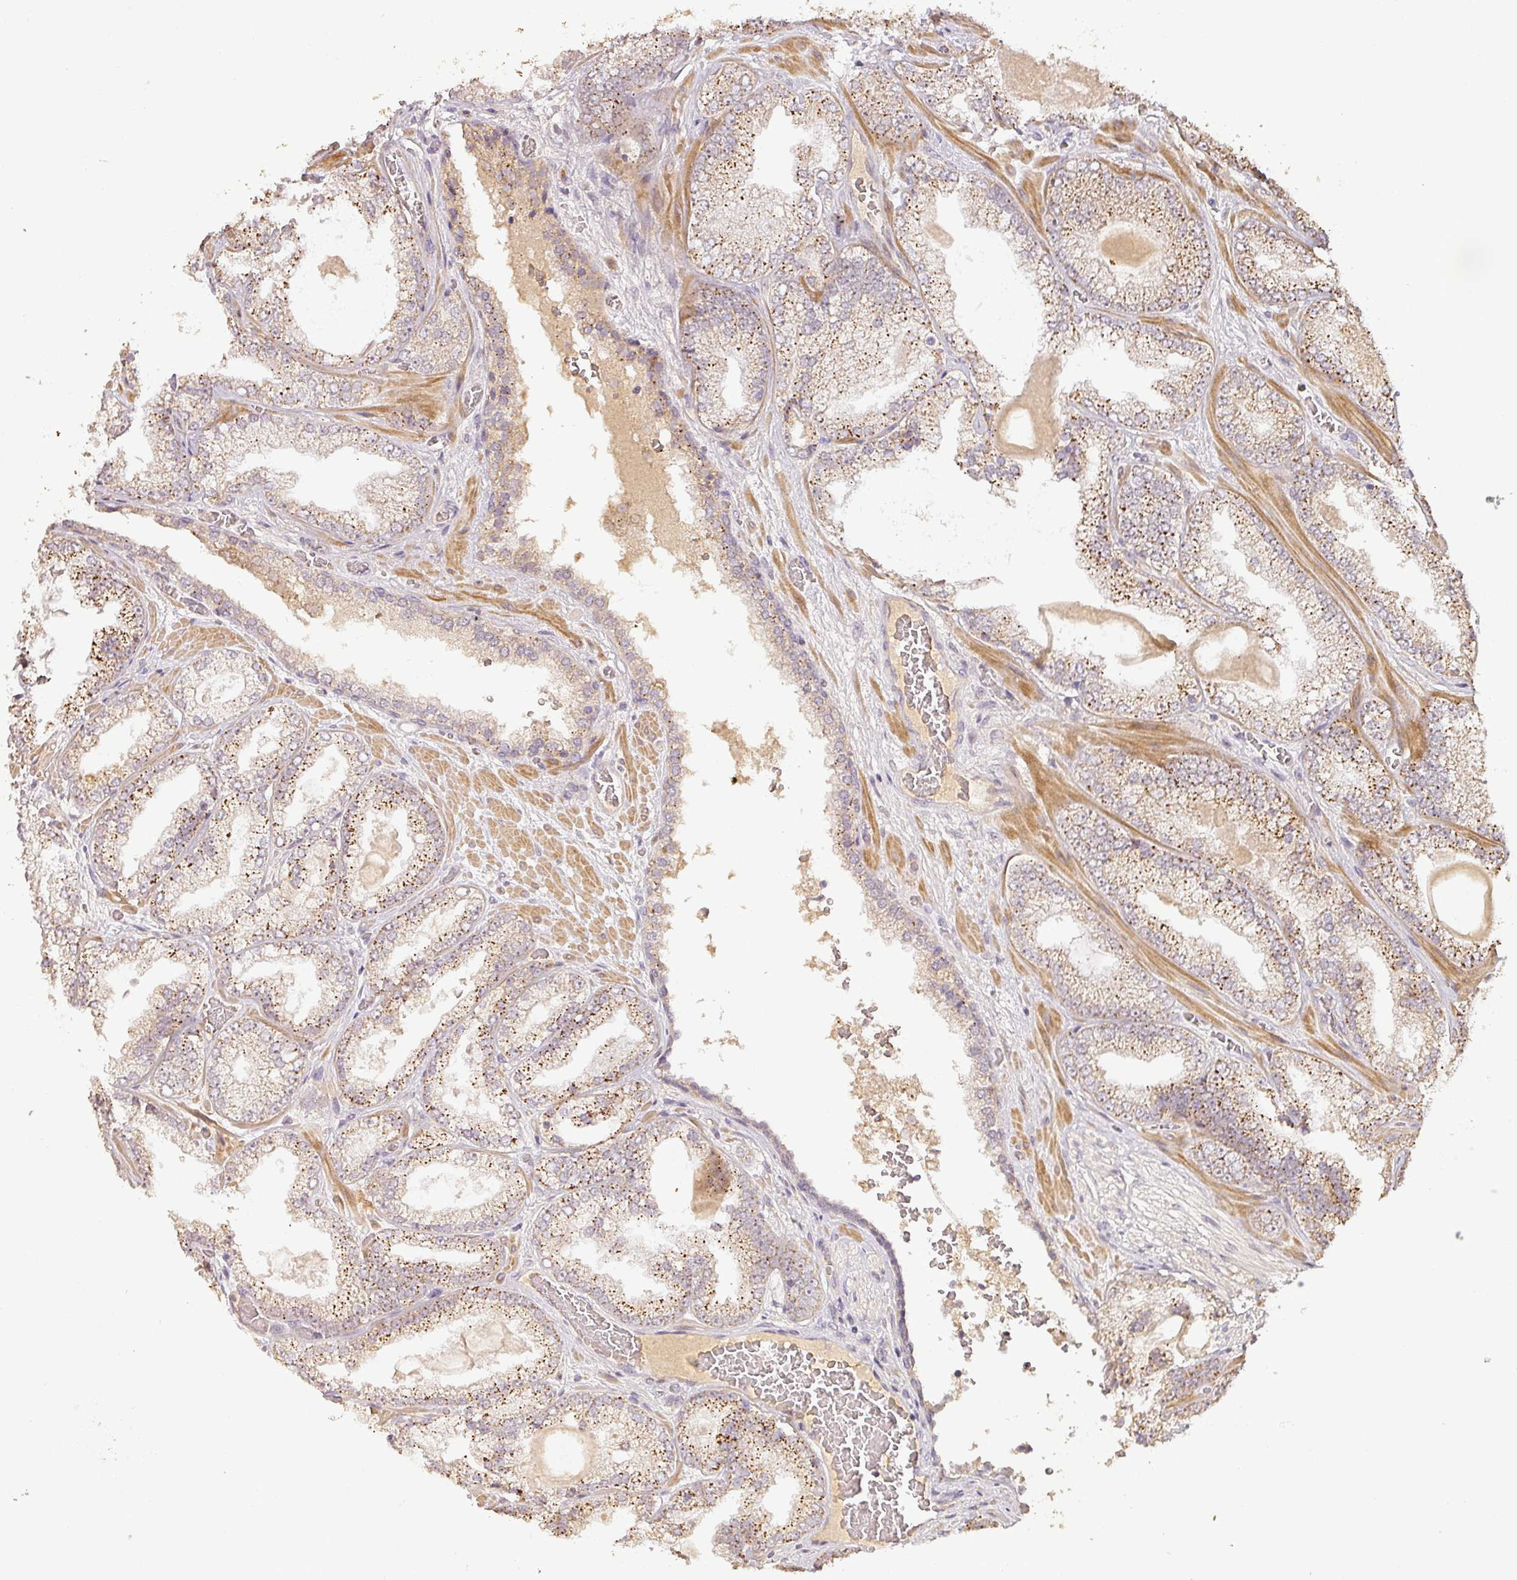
{"staining": {"intensity": "moderate", "quantity": ">75%", "location": "cytoplasmic/membranous"}, "tissue": "prostate cancer", "cell_type": "Tumor cells", "image_type": "cancer", "snomed": [{"axis": "morphology", "description": "Adenocarcinoma, Low grade"}, {"axis": "topography", "description": "Prostate"}], "caption": "The photomicrograph reveals staining of adenocarcinoma (low-grade) (prostate), revealing moderate cytoplasmic/membranous protein expression (brown color) within tumor cells.", "gene": "BPIFB3", "patient": {"sex": "male", "age": 57}}